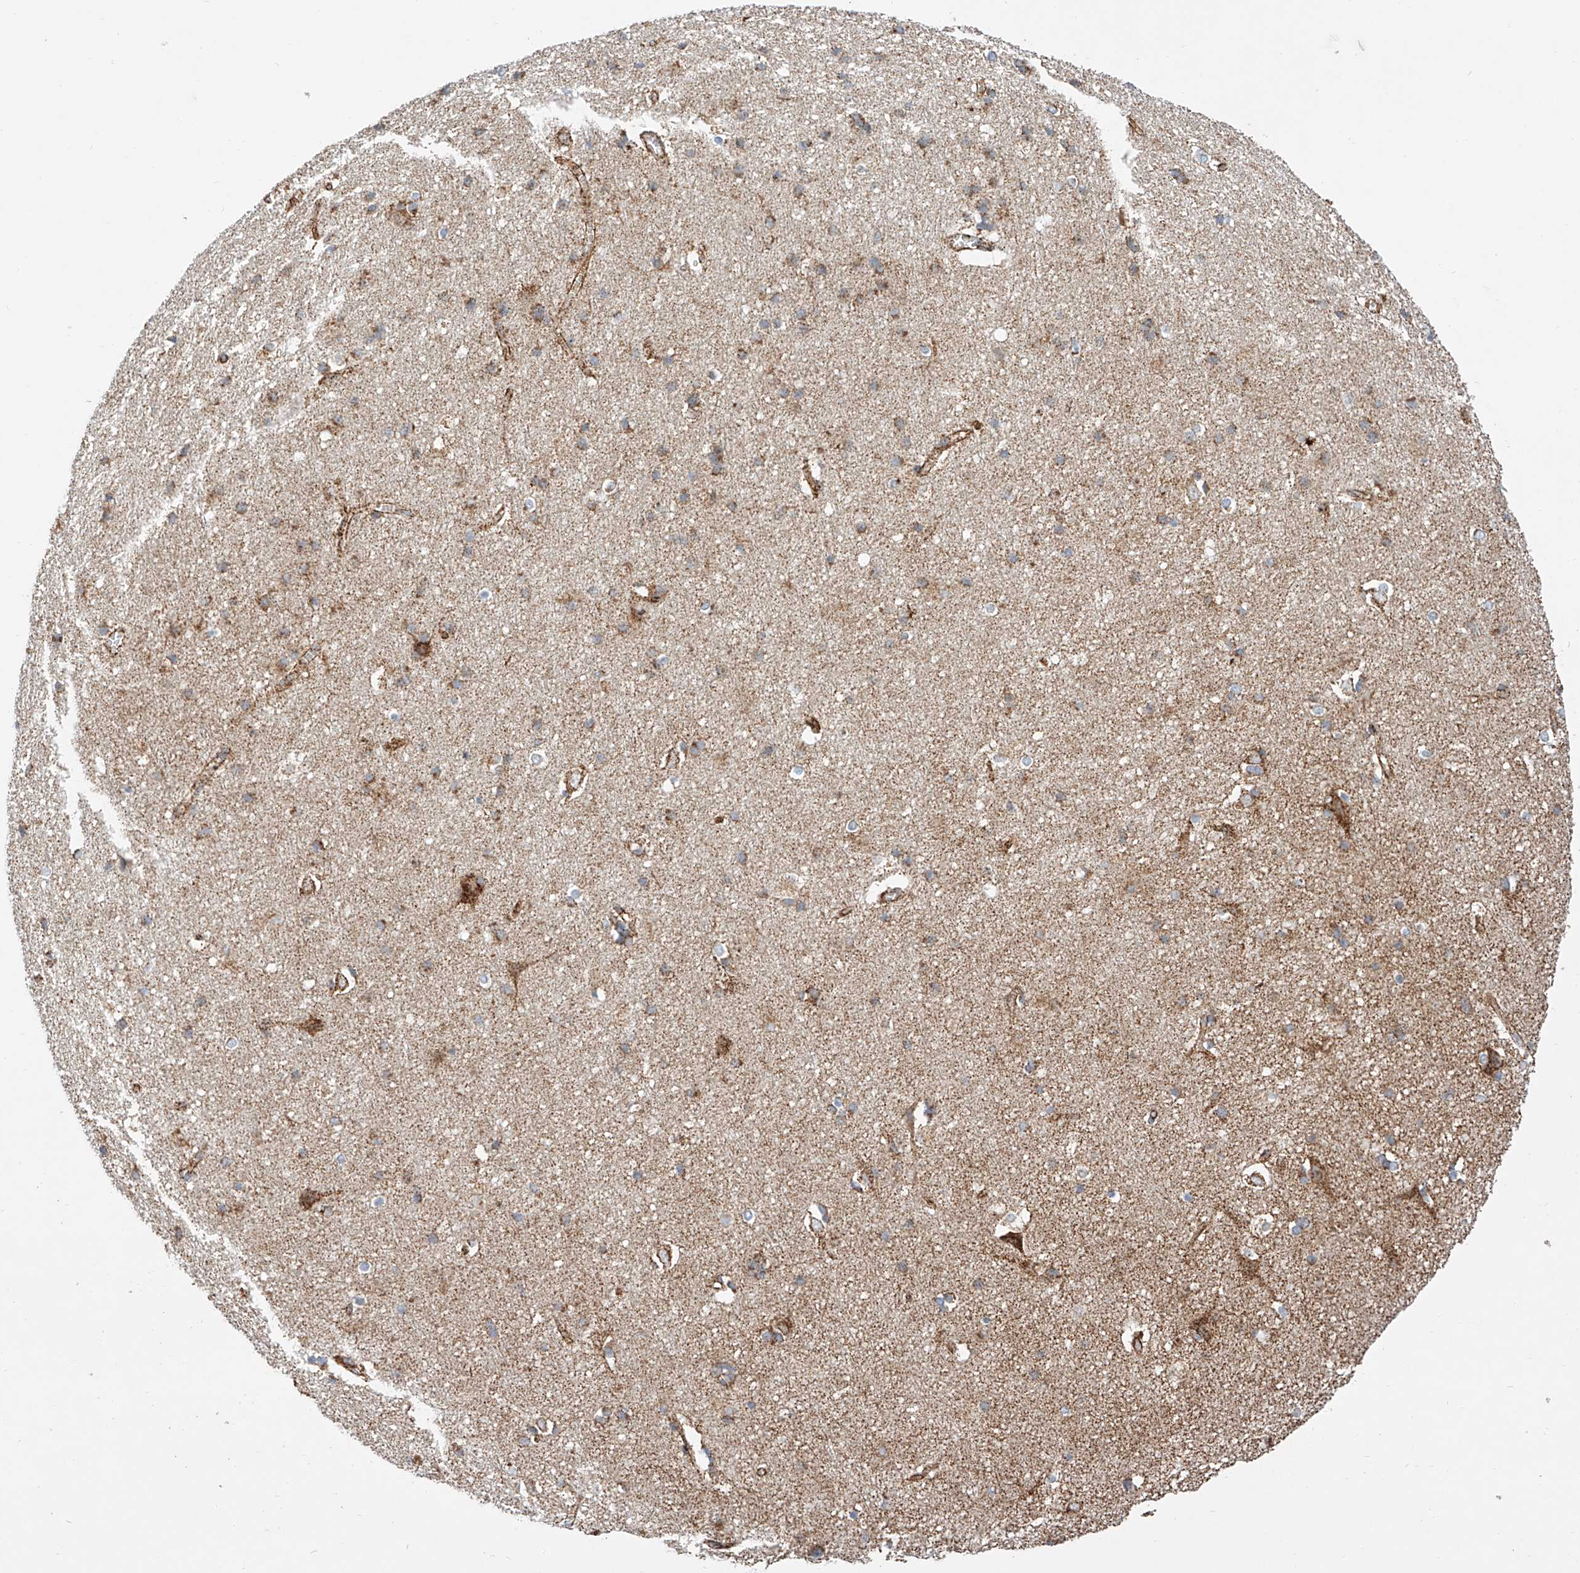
{"staining": {"intensity": "moderate", "quantity": ">75%", "location": "cytoplasmic/membranous"}, "tissue": "cerebral cortex", "cell_type": "Endothelial cells", "image_type": "normal", "snomed": [{"axis": "morphology", "description": "Normal tissue, NOS"}, {"axis": "topography", "description": "Cerebral cortex"}], "caption": "Cerebral cortex stained with a protein marker shows moderate staining in endothelial cells.", "gene": "NDUFV3", "patient": {"sex": "male", "age": 54}}